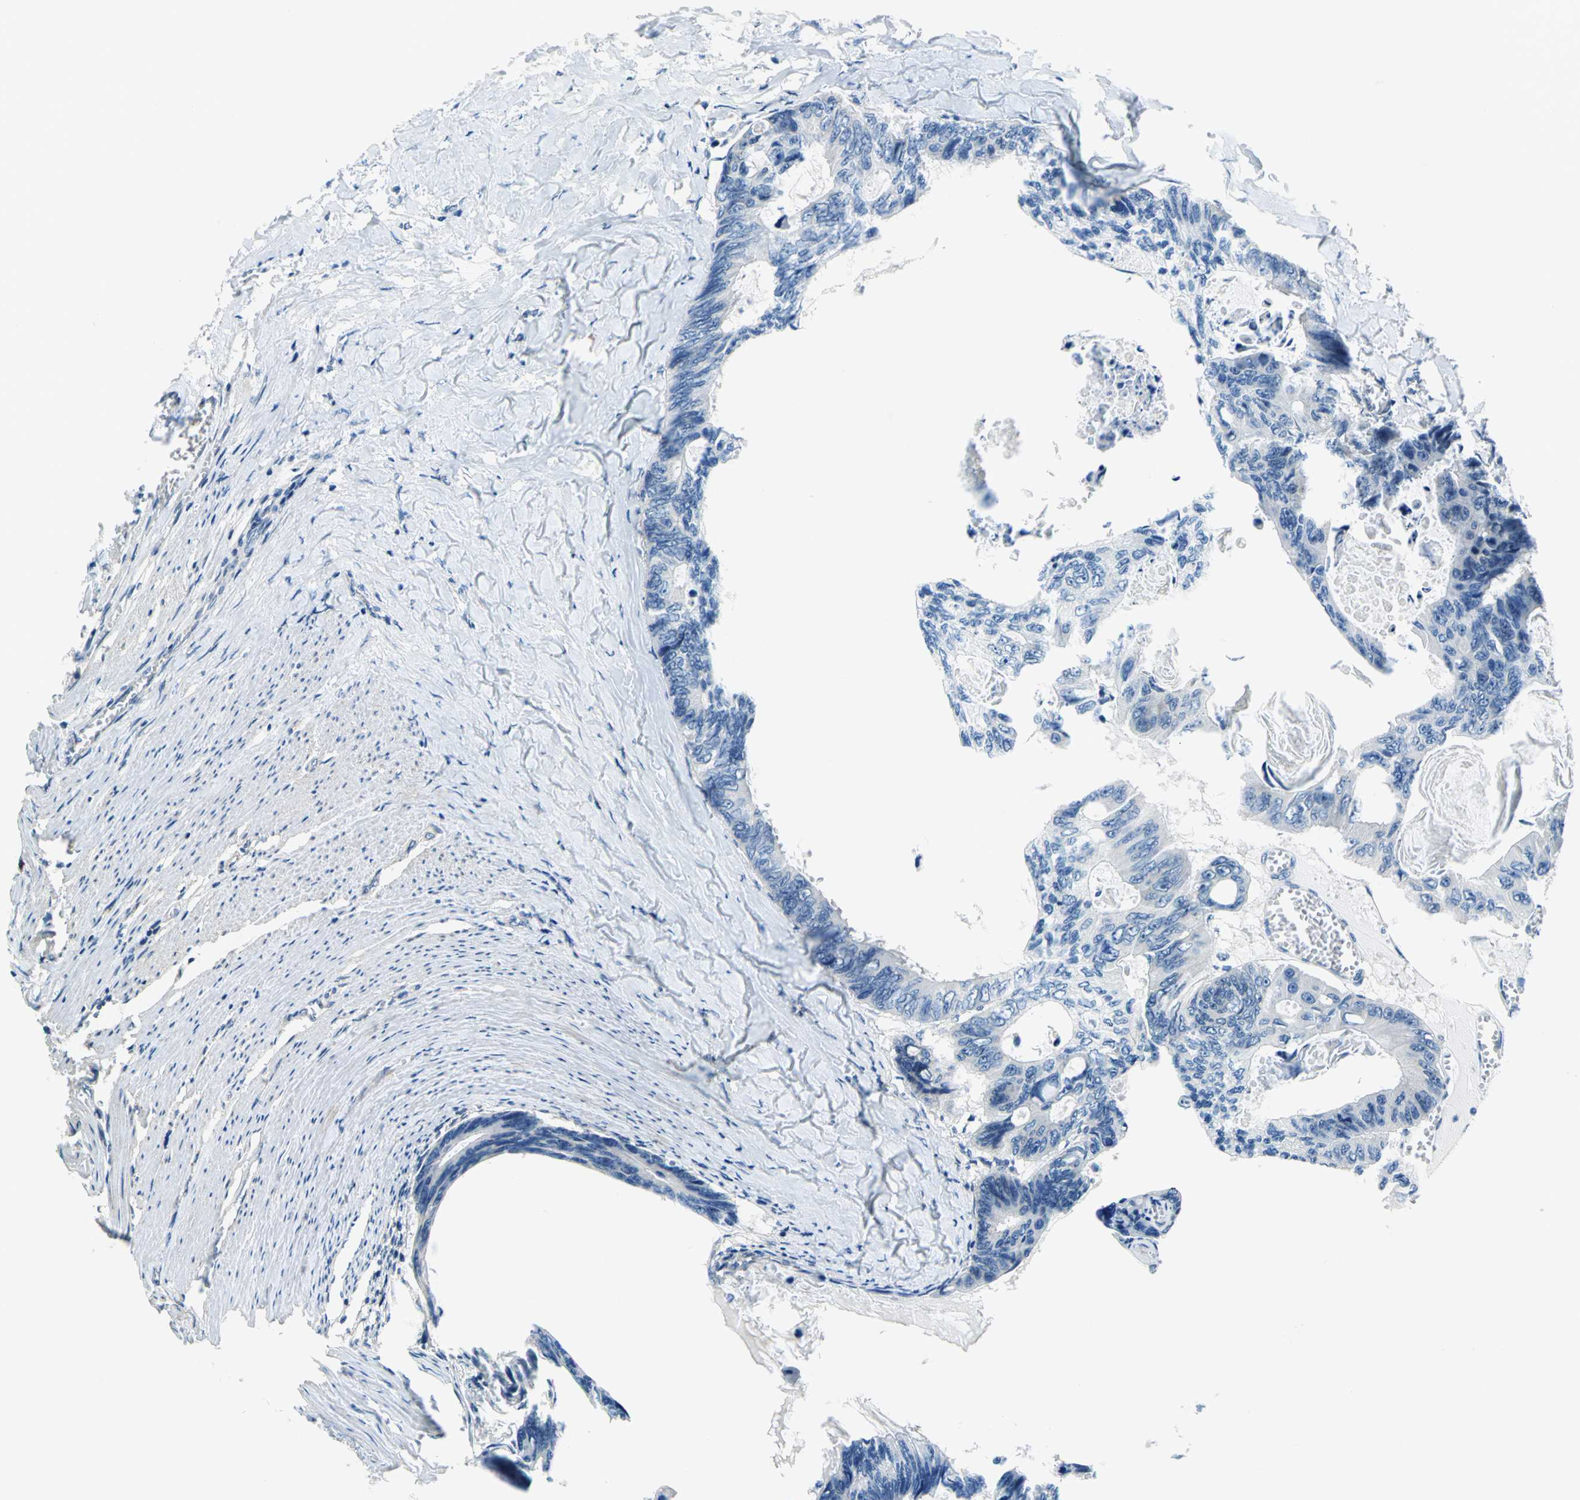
{"staining": {"intensity": "negative", "quantity": "none", "location": "none"}, "tissue": "colorectal cancer", "cell_type": "Tumor cells", "image_type": "cancer", "snomed": [{"axis": "morphology", "description": "Adenocarcinoma, NOS"}, {"axis": "topography", "description": "Colon"}], "caption": "This is an IHC histopathology image of colorectal cancer (adenocarcinoma). There is no expression in tumor cells.", "gene": "PIN1", "patient": {"sex": "female", "age": 55}}